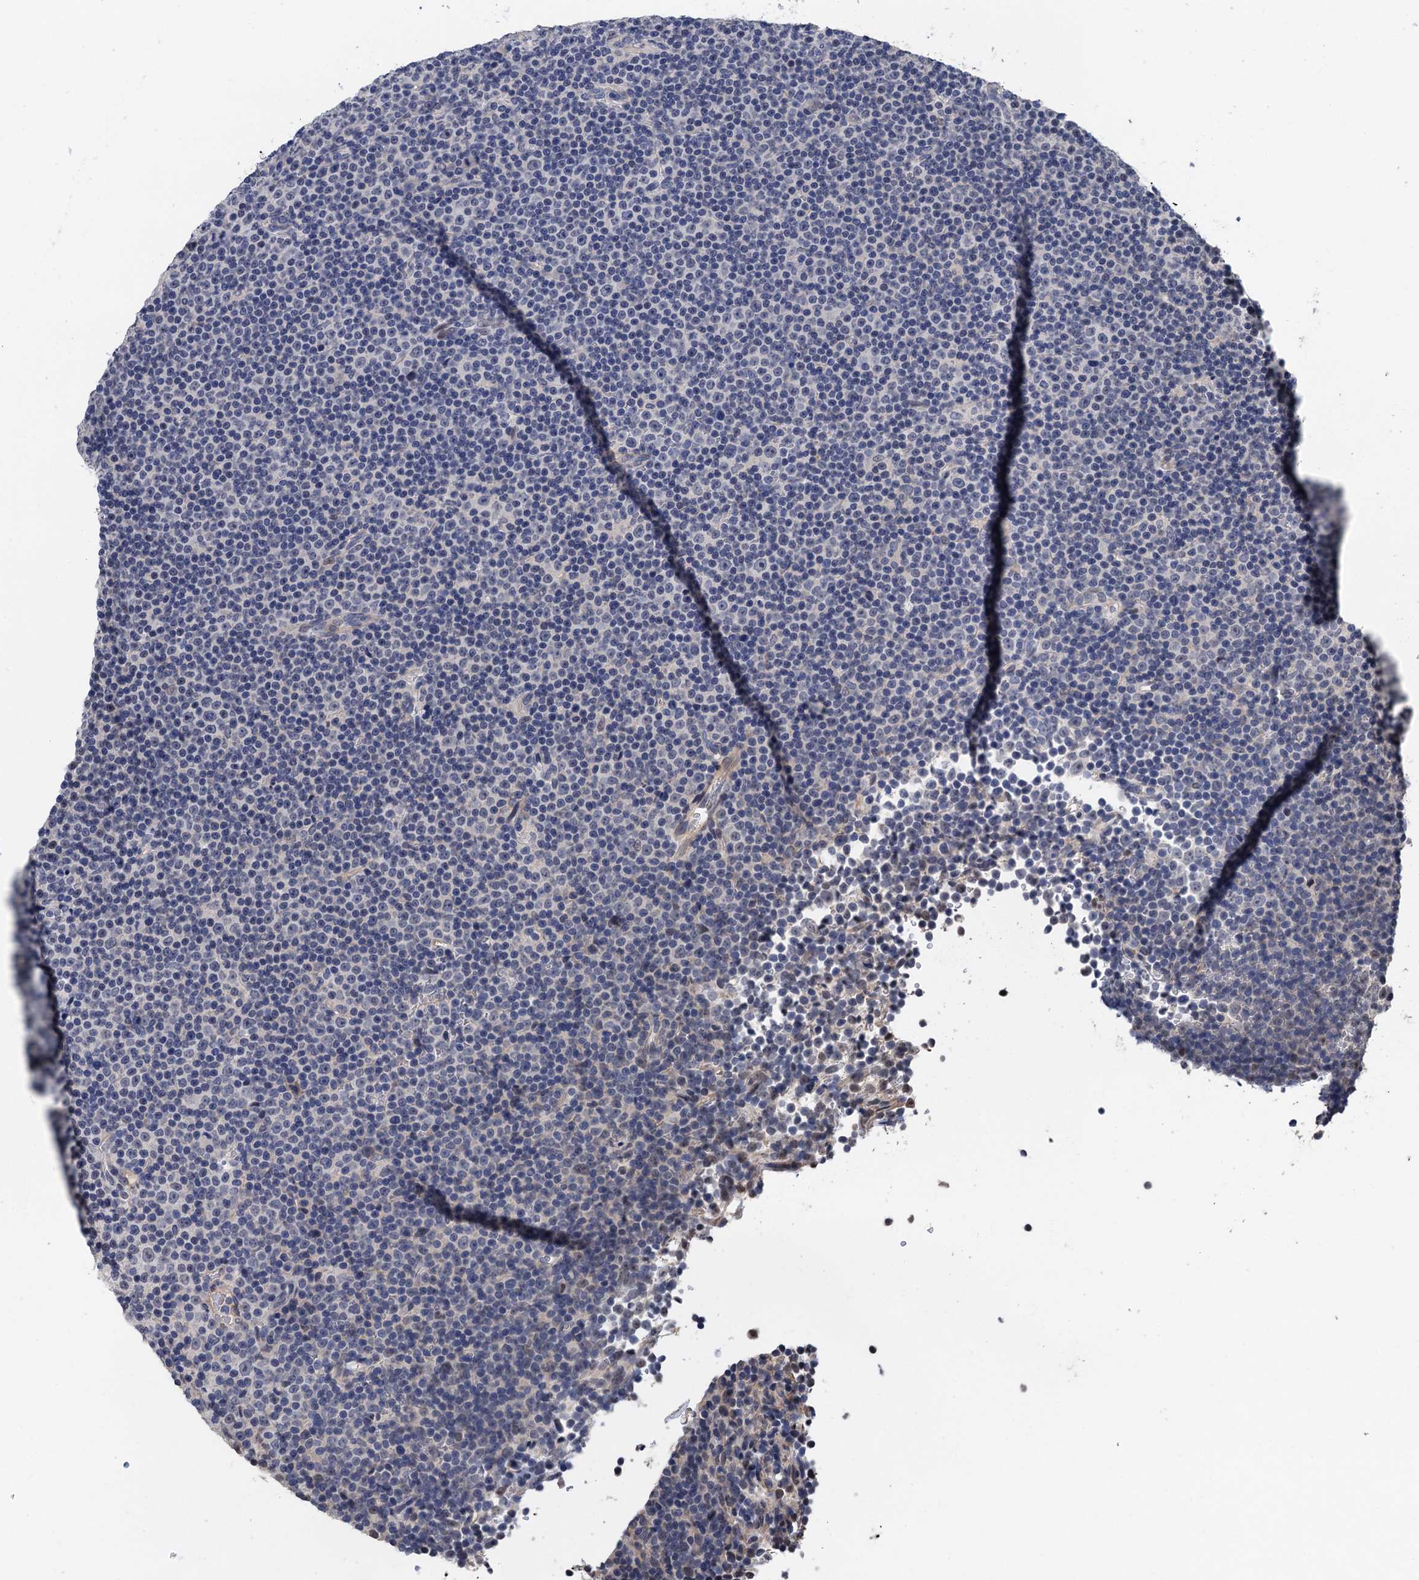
{"staining": {"intensity": "negative", "quantity": "none", "location": "none"}, "tissue": "lymphoma", "cell_type": "Tumor cells", "image_type": "cancer", "snomed": [{"axis": "morphology", "description": "Malignant lymphoma, non-Hodgkin's type, Low grade"}, {"axis": "topography", "description": "Lymph node"}], "caption": "The micrograph exhibits no significant expression in tumor cells of lymphoma.", "gene": "ART5", "patient": {"sex": "female", "age": 67}}